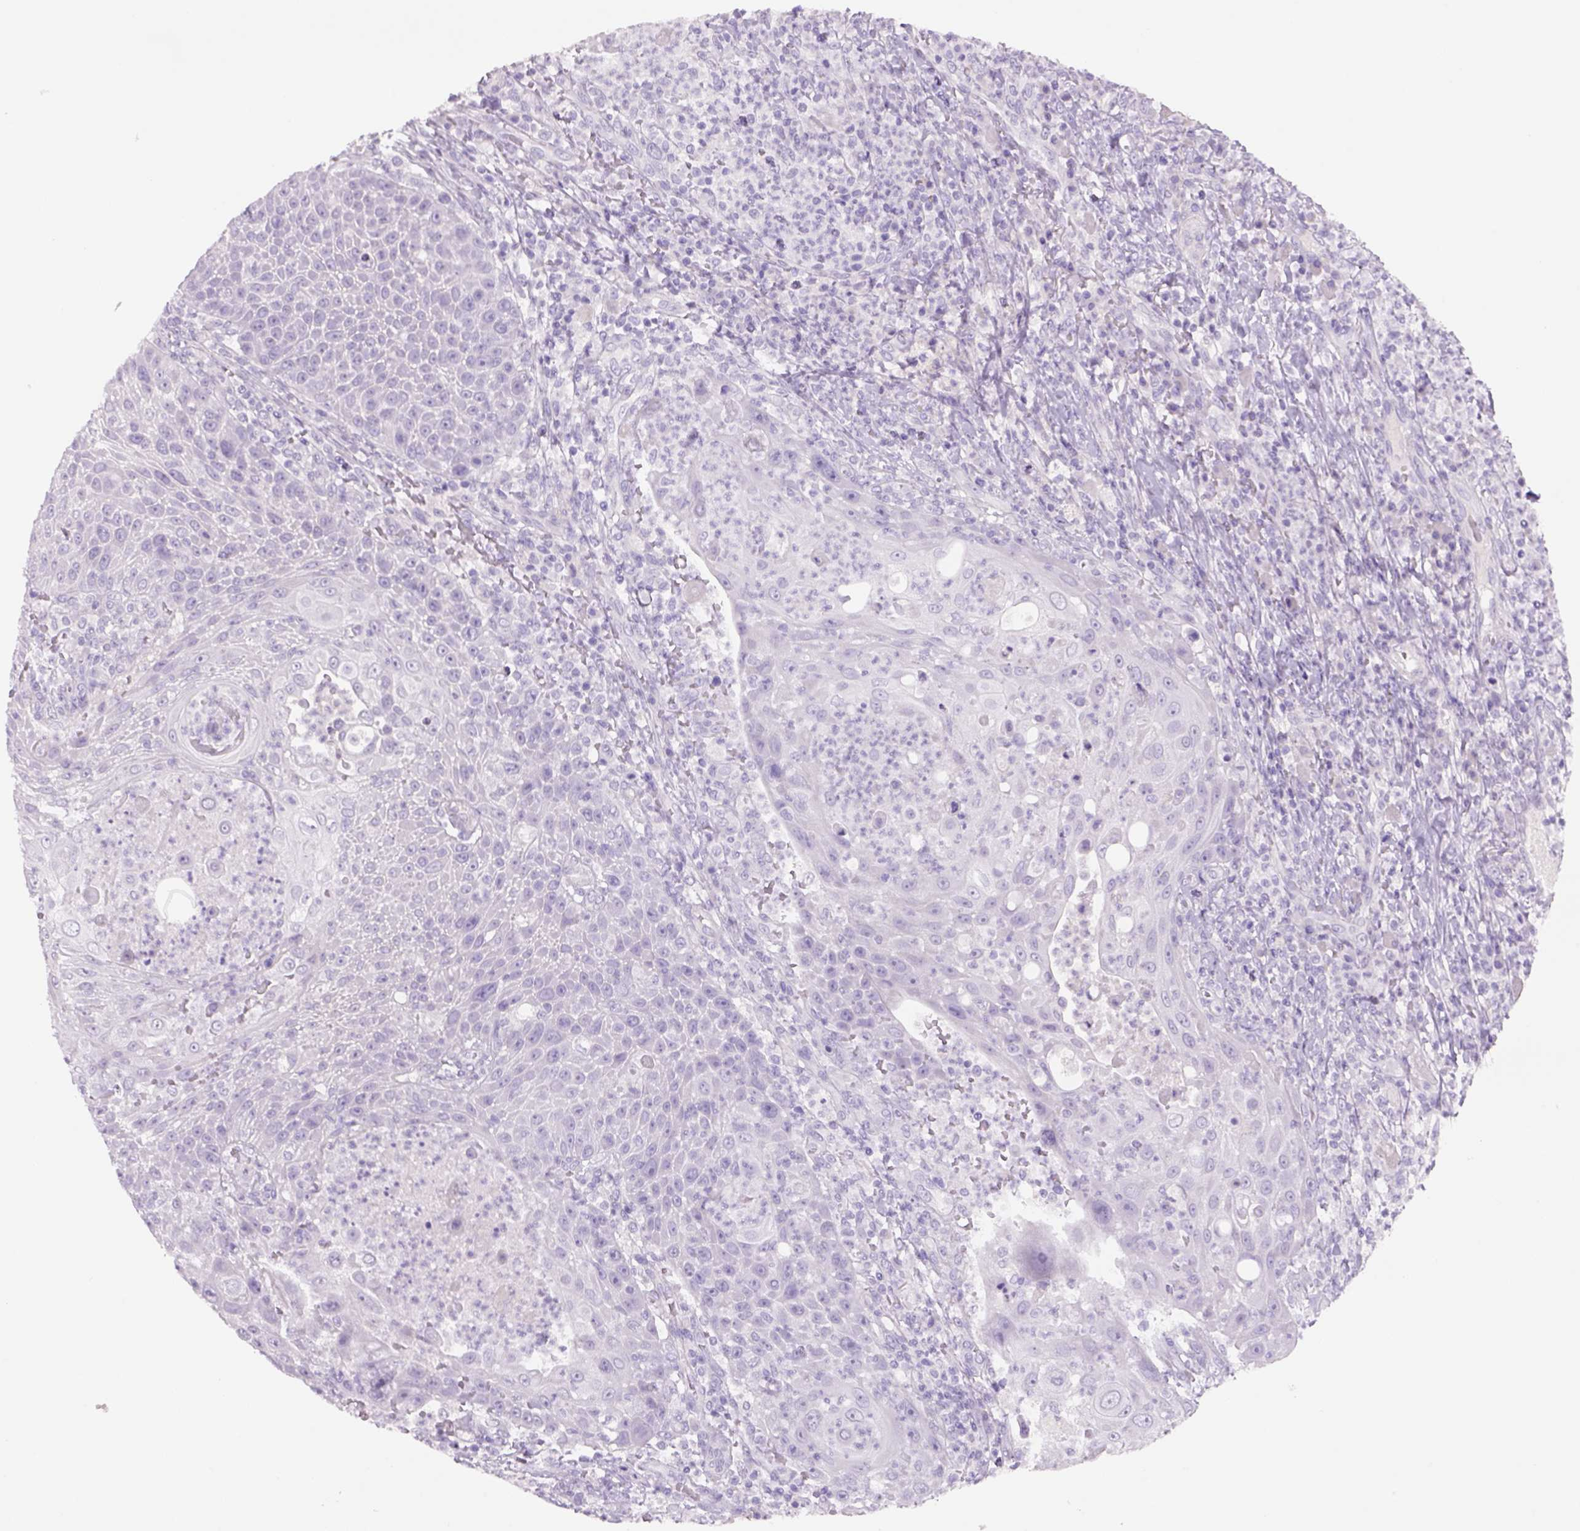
{"staining": {"intensity": "negative", "quantity": "none", "location": "none"}, "tissue": "head and neck cancer", "cell_type": "Tumor cells", "image_type": "cancer", "snomed": [{"axis": "morphology", "description": "Squamous cell carcinoma, NOS"}, {"axis": "topography", "description": "Head-Neck"}], "caption": "Protein analysis of head and neck cancer exhibits no significant expression in tumor cells.", "gene": "TENM4", "patient": {"sex": "male", "age": 69}}